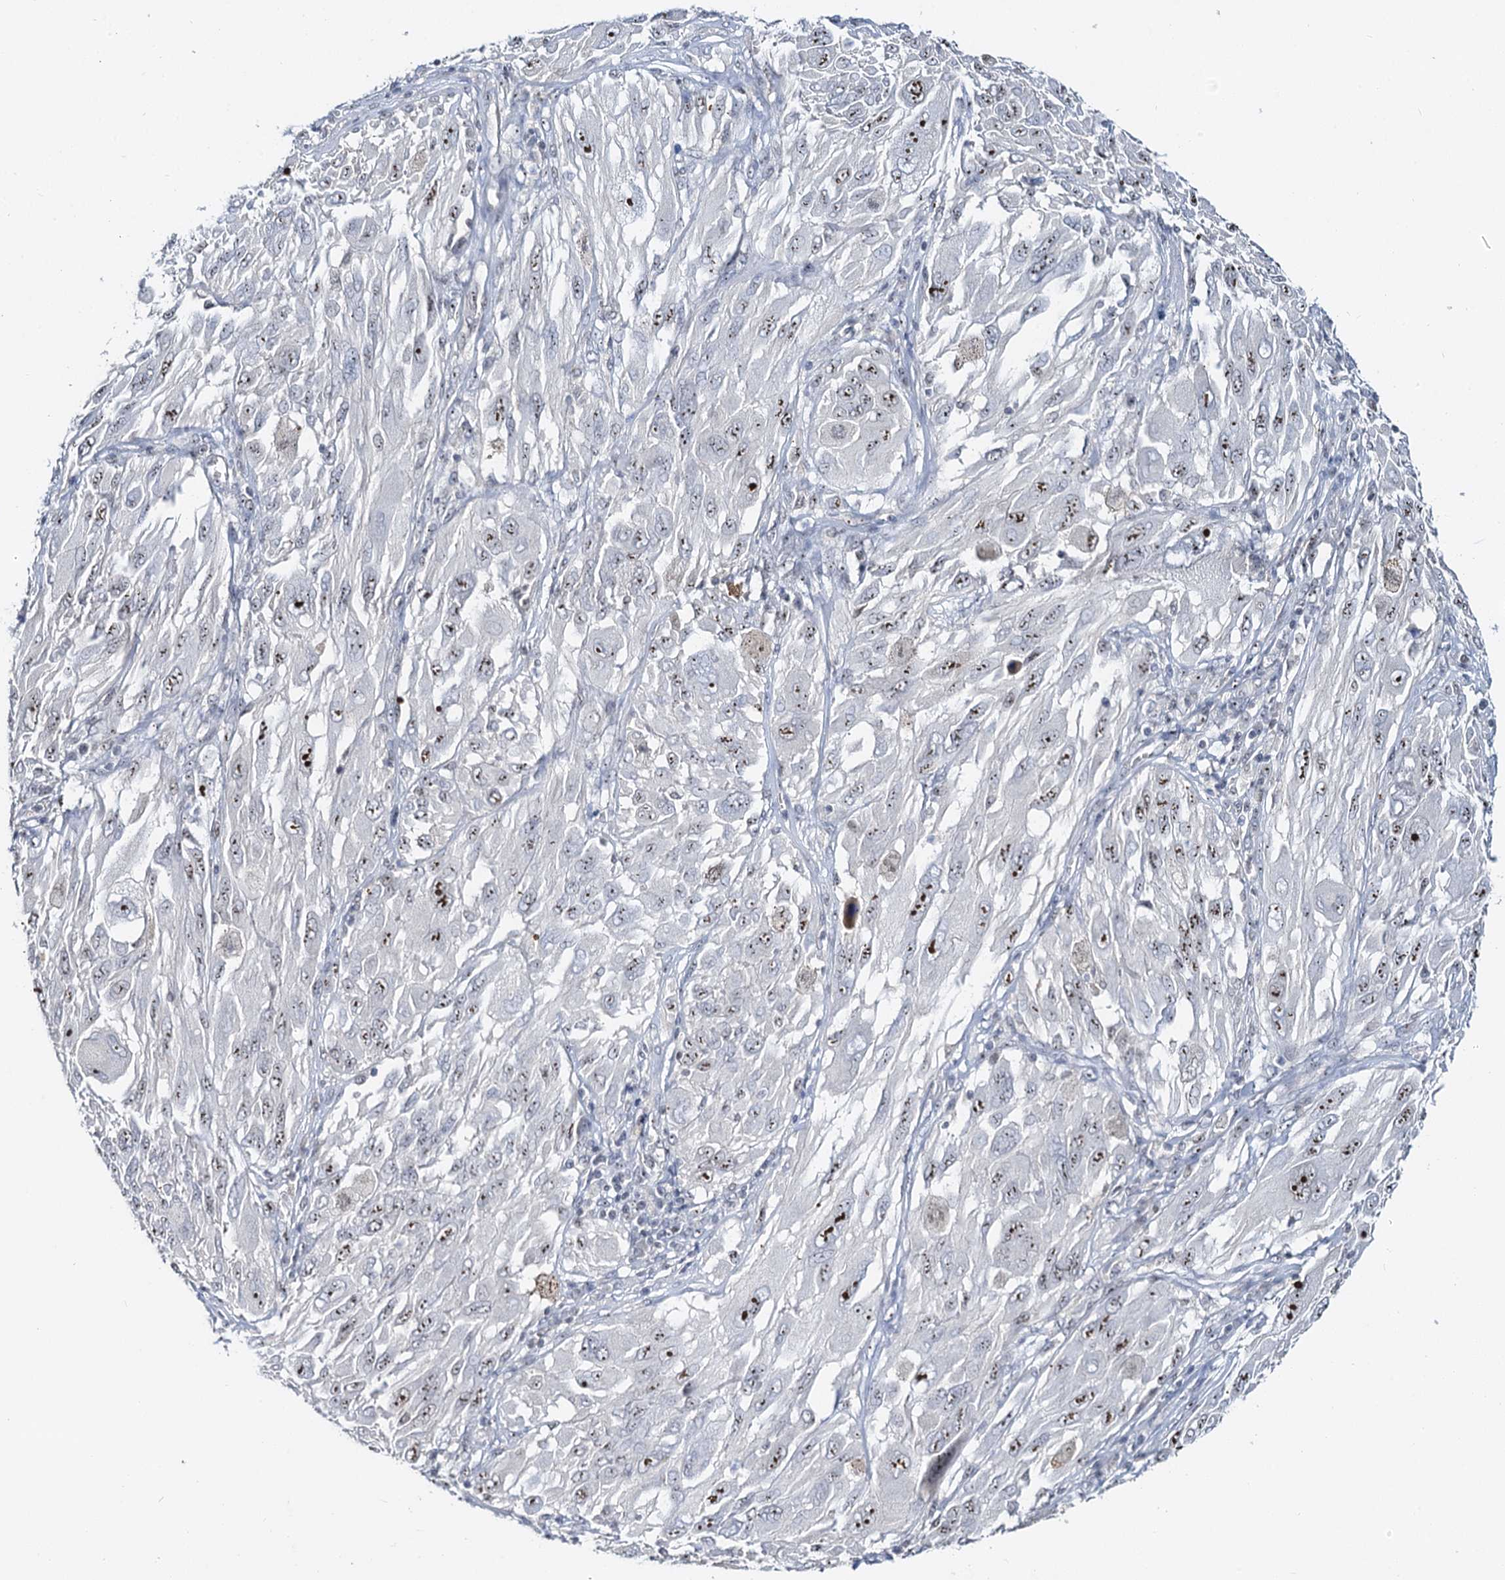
{"staining": {"intensity": "moderate", "quantity": "25%-75%", "location": "nuclear"}, "tissue": "melanoma", "cell_type": "Tumor cells", "image_type": "cancer", "snomed": [{"axis": "morphology", "description": "Malignant melanoma, NOS"}, {"axis": "topography", "description": "Skin"}], "caption": "Malignant melanoma stained with immunohistochemistry (IHC) demonstrates moderate nuclear positivity in about 25%-75% of tumor cells.", "gene": "NOP2", "patient": {"sex": "female", "age": 91}}